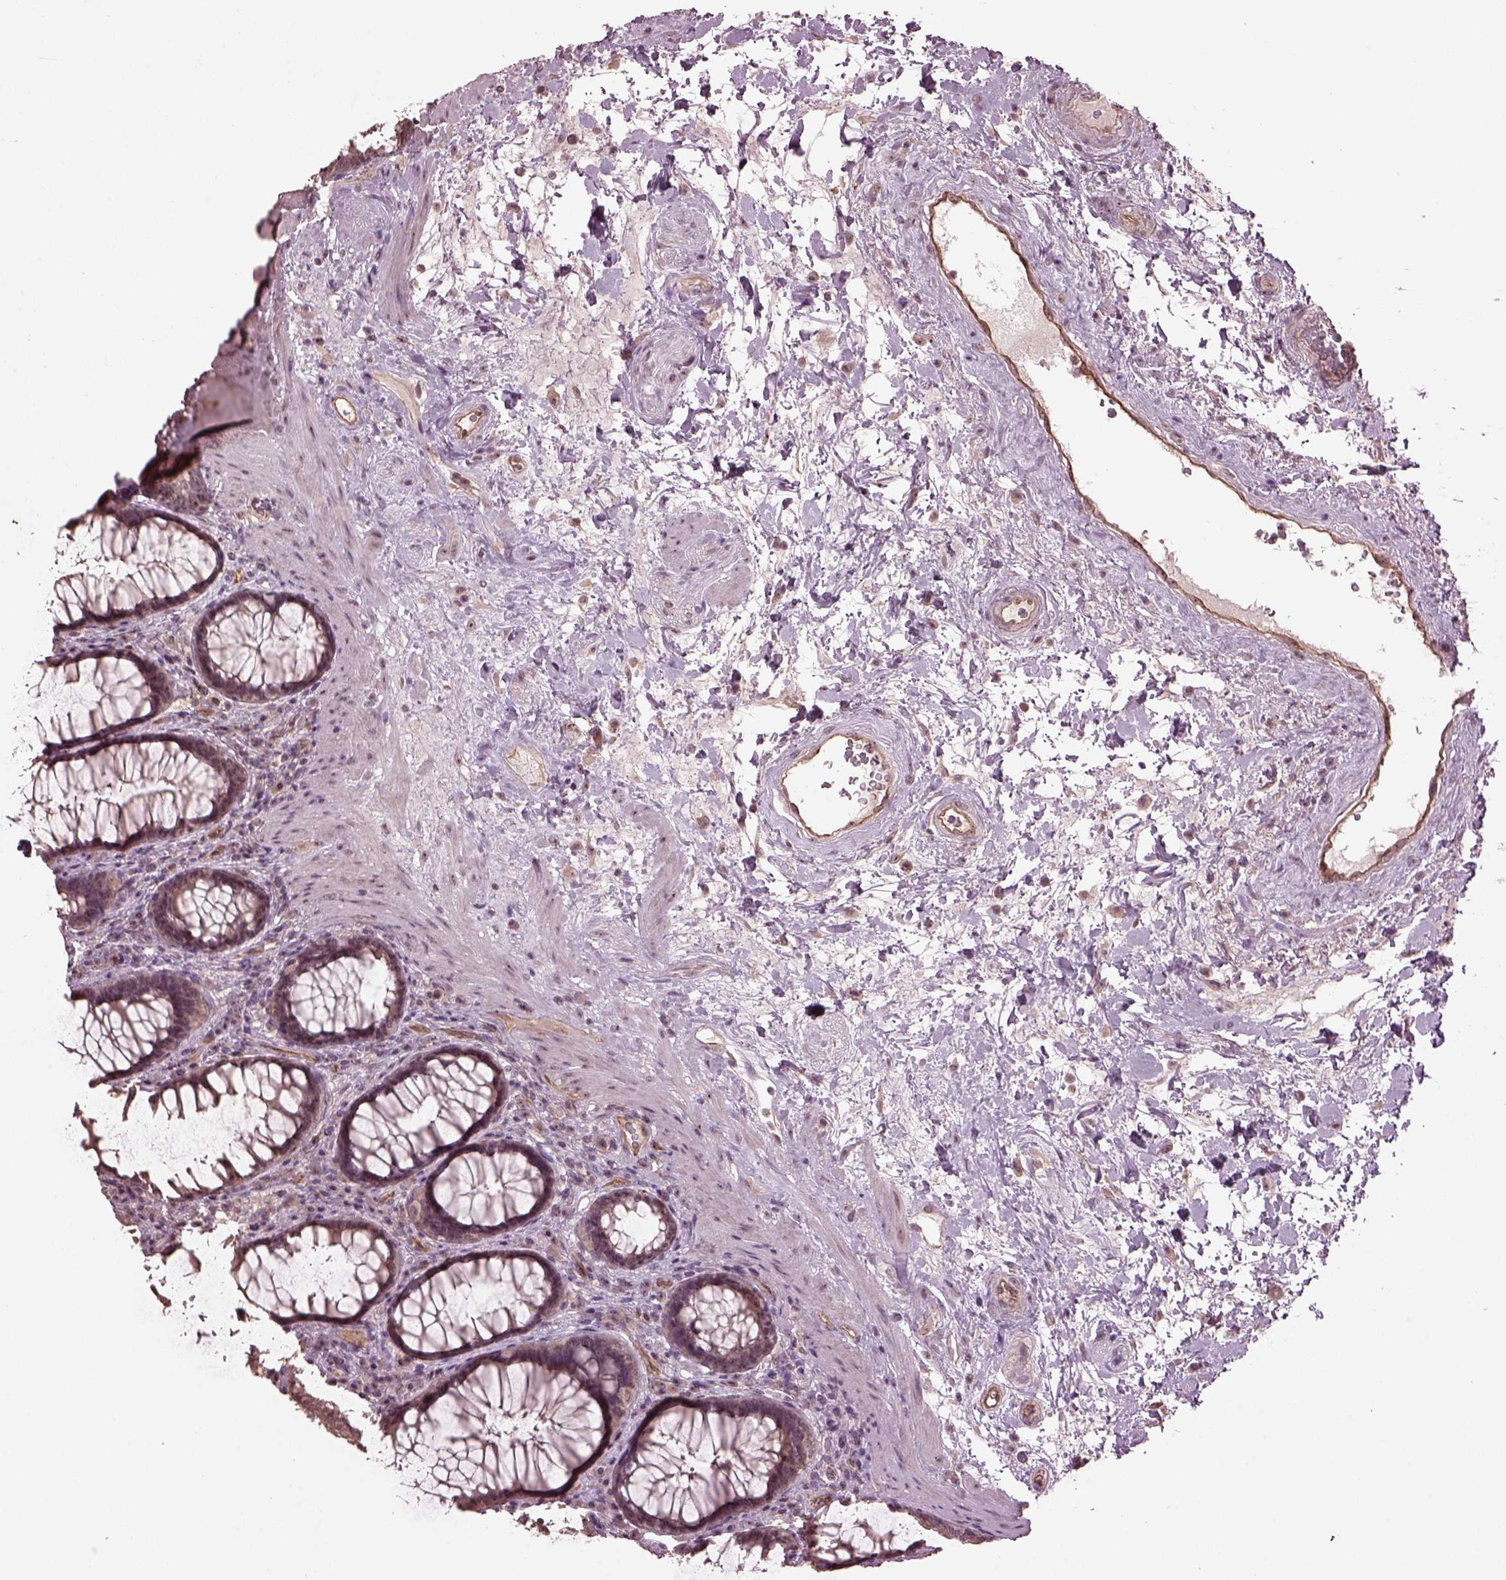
{"staining": {"intensity": "weak", "quantity": "25%-75%", "location": "cytoplasmic/membranous"}, "tissue": "rectum", "cell_type": "Glandular cells", "image_type": "normal", "snomed": [{"axis": "morphology", "description": "Normal tissue, NOS"}, {"axis": "topography", "description": "Rectum"}], "caption": "An image showing weak cytoplasmic/membranous staining in approximately 25%-75% of glandular cells in benign rectum, as visualized by brown immunohistochemical staining.", "gene": "GNRH1", "patient": {"sex": "male", "age": 72}}